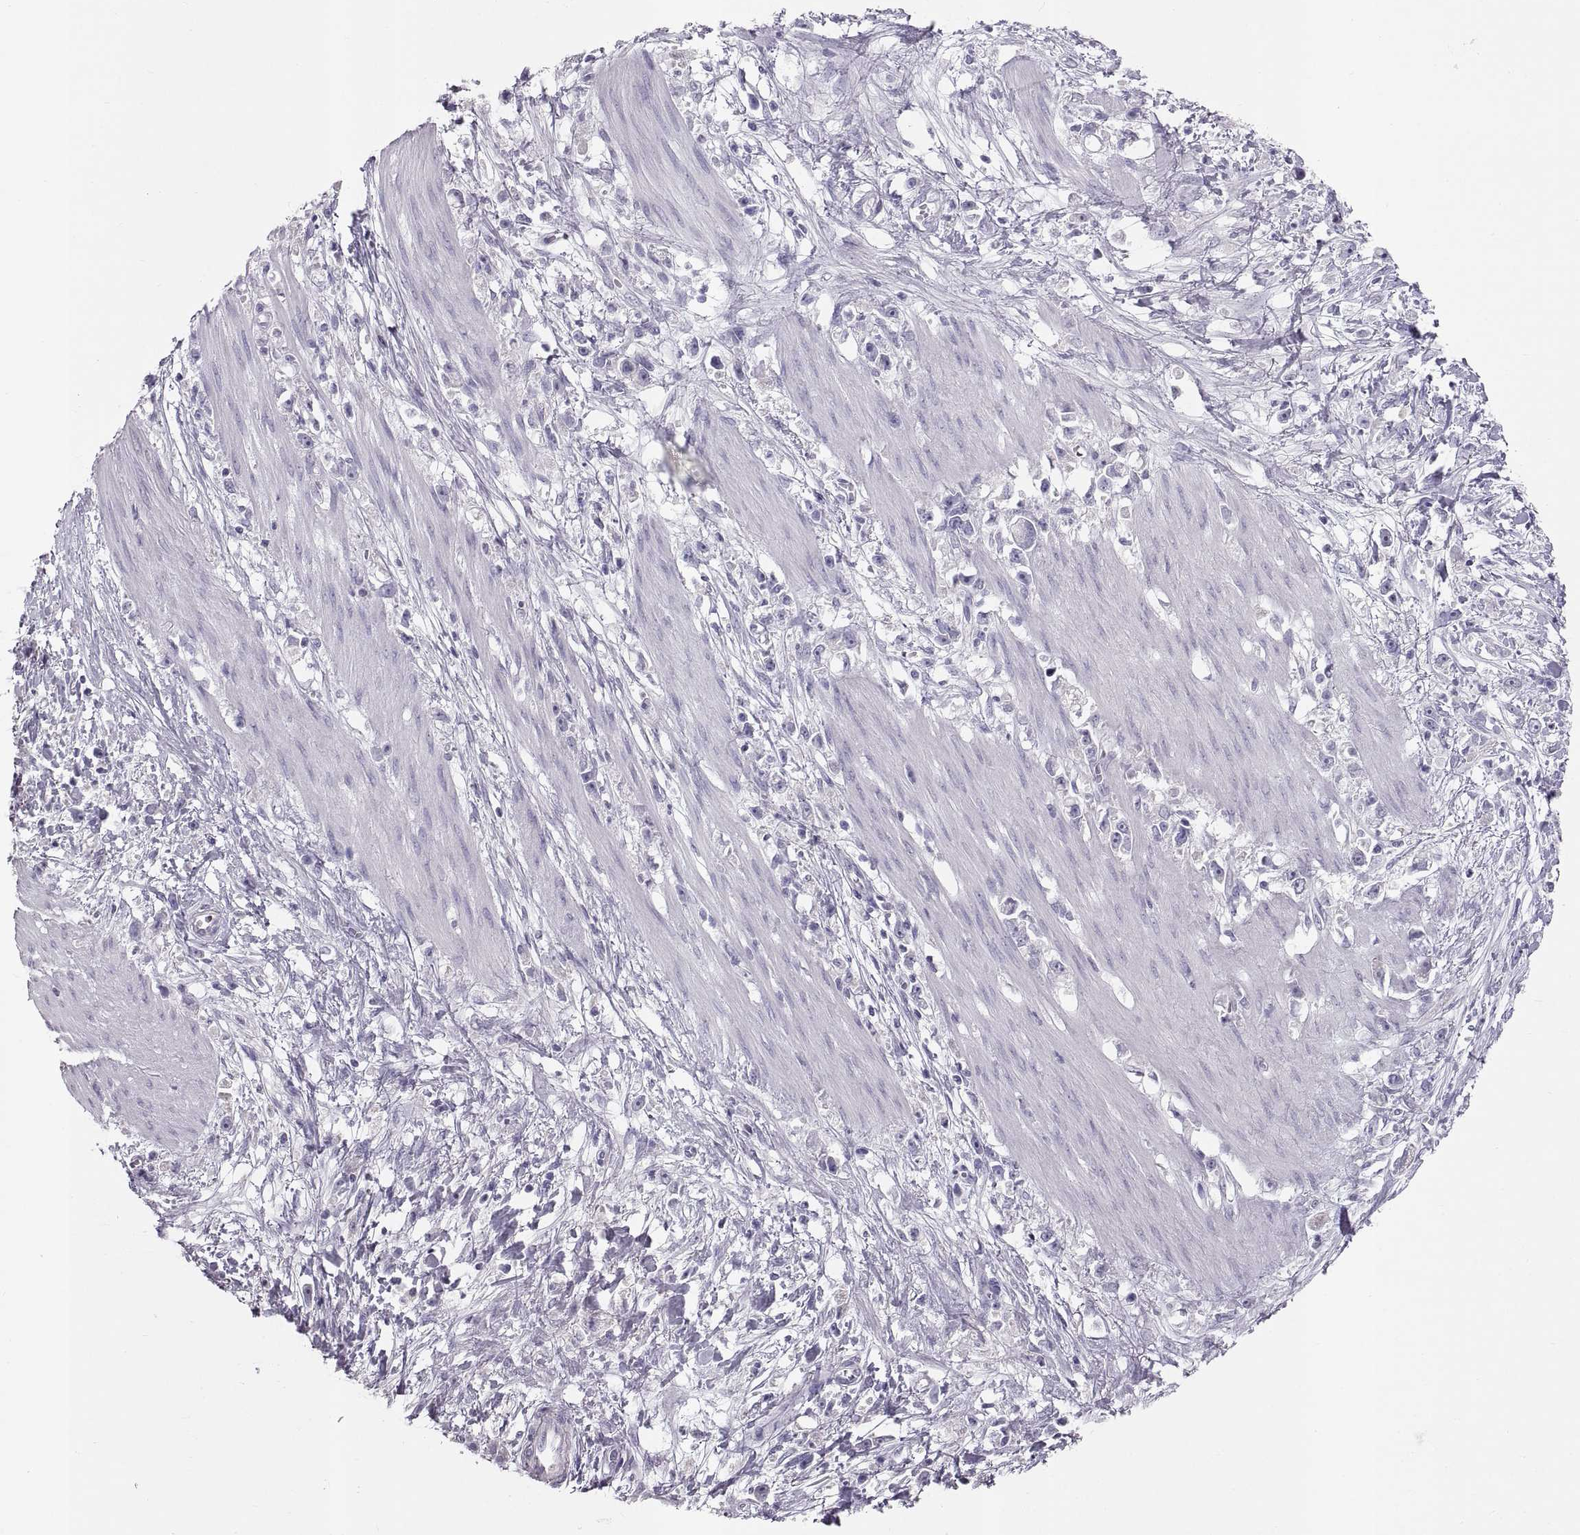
{"staining": {"intensity": "negative", "quantity": "none", "location": "none"}, "tissue": "stomach cancer", "cell_type": "Tumor cells", "image_type": "cancer", "snomed": [{"axis": "morphology", "description": "Adenocarcinoma, NOS"}, {"axis": "topography", "description": "Stomach"}], "caption": "Immunohistochemistry (IHC) of human stomach cancer reveals no staining in tumor cells.", "gene": "WBP2NL", "patient": {"sex": "female", "age": 59}}